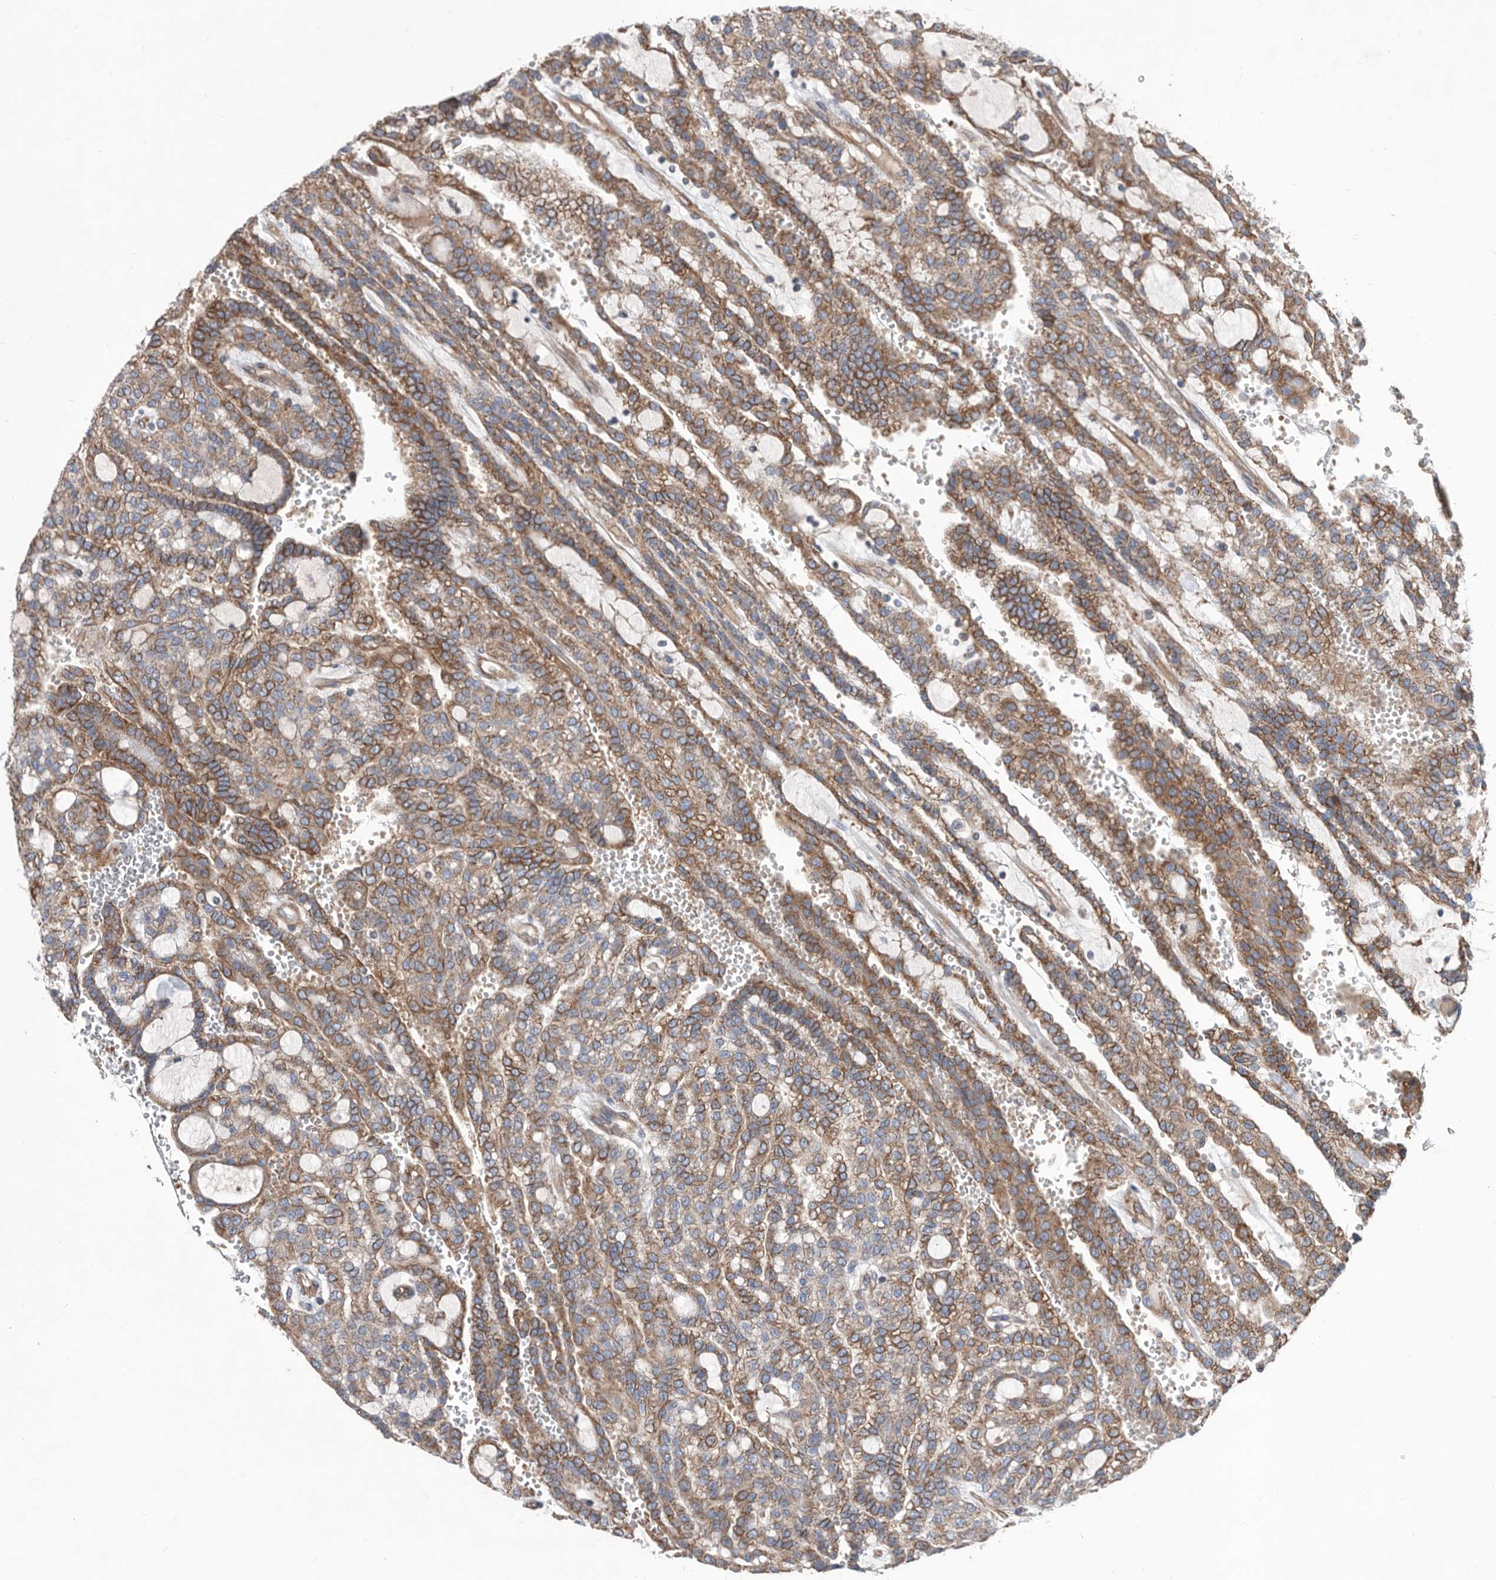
{"staining": {"intensity": "moderate", "quantity": ">75%", "location": "cytoplasmic/membranous"}, "tissue": "renal cancer", "cell_type": "Tumor cells", "image_type": "cancer", "snomed": [{"axis": "morphology", "description": "Adenocarcinoma, NOS"}, {"axis": "topography", "description": "Kidney"}], "caption": "Approximately >75% of tumor cells in human renal cancer (adenocarcinoma) exhibit moderate cytoplasmic/membranous protein expression as visualized by brown immunohistochemical staining.", "gene": "ATP13A3", "patient": {"sex": "male", "age": 63}}